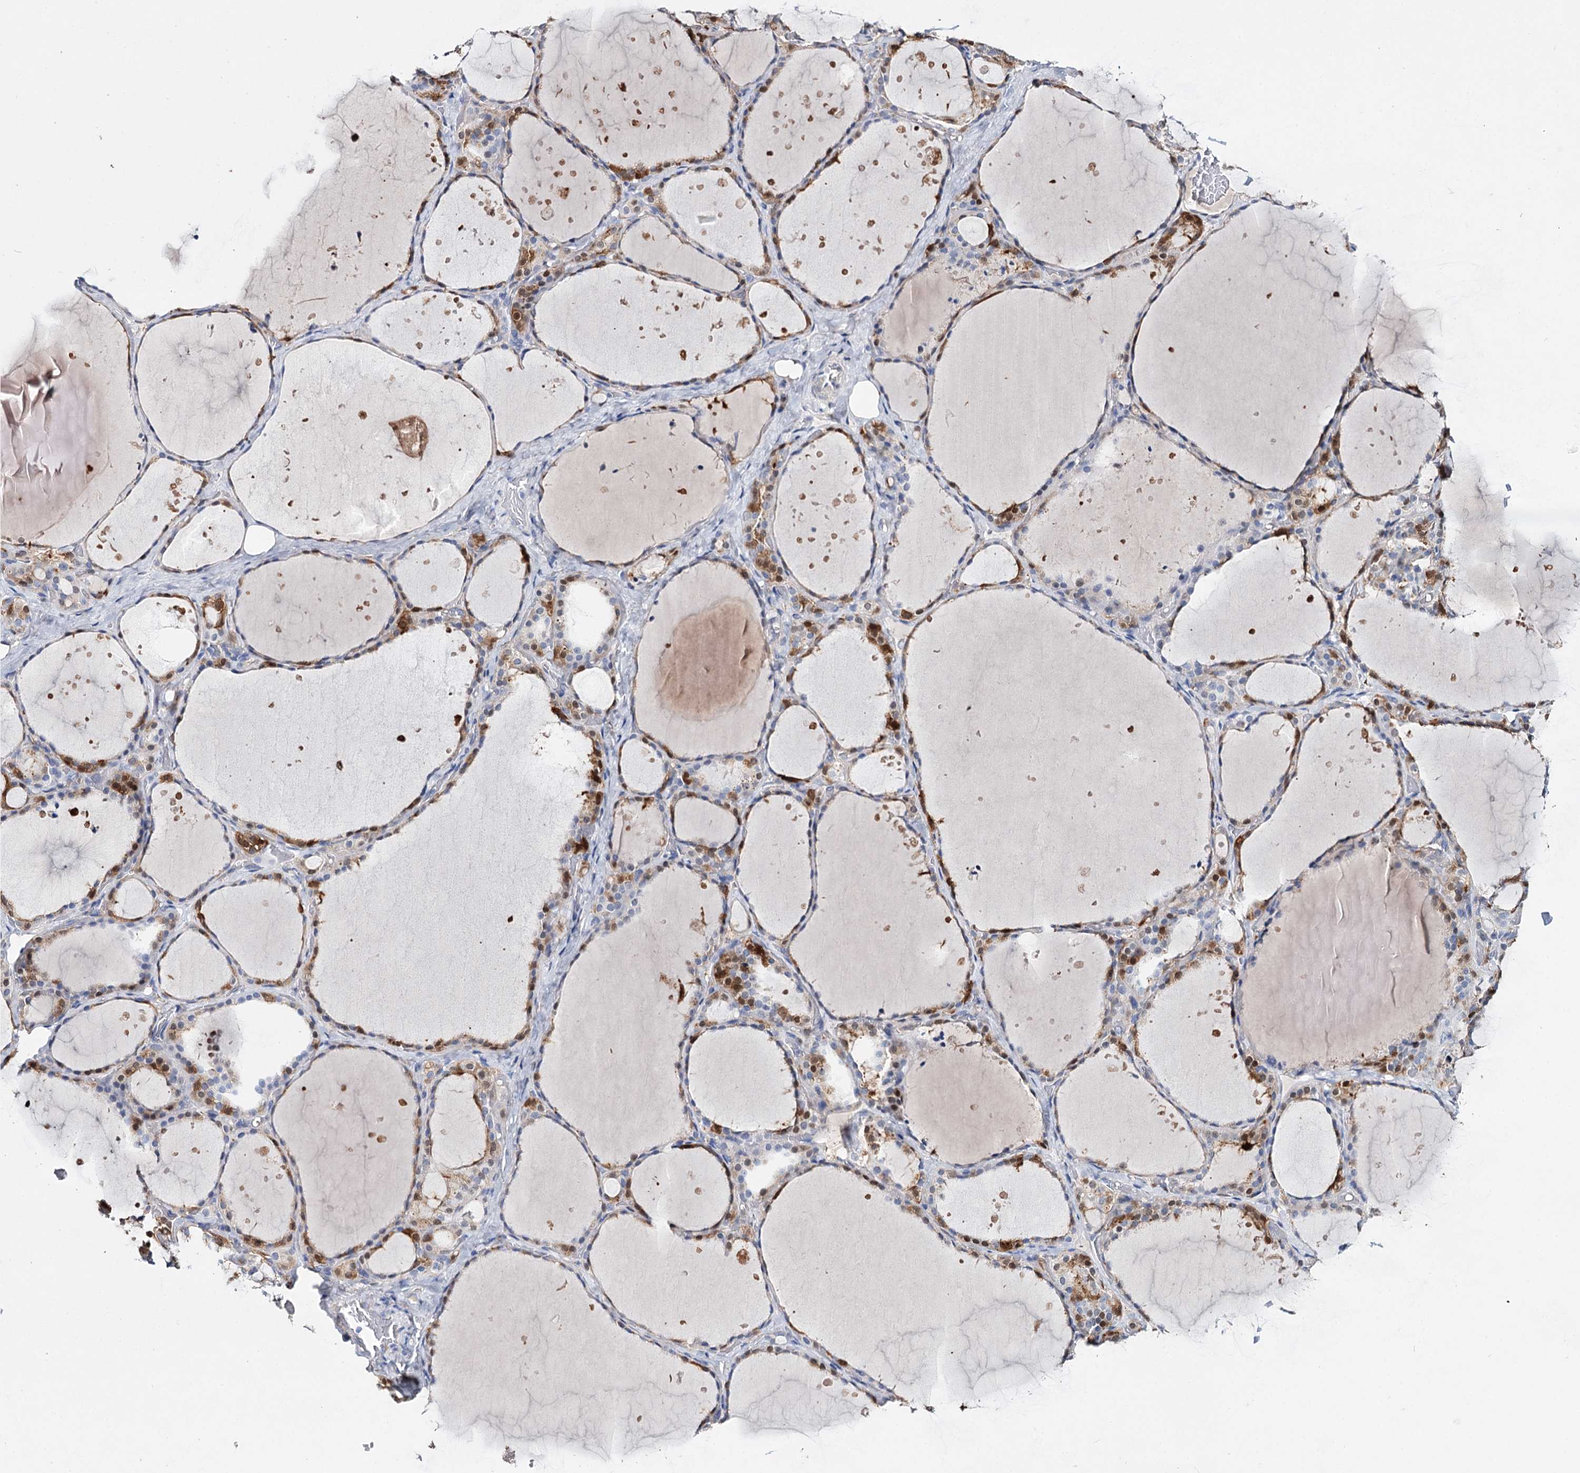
{"staining": {"intensity": "moderate", "quantity": "25%-75%", "location": "cytoplasmic/membranous,nuclear"}, "tissue": "thyroid gland", "cell_type": "Glandular cells", "image_type": "normal", "snomed": [{"axis": "morphology", "description": "Normal tissue, NOS"}, {"axis": "topography", "description": "Thyroid gland"}], "caption": "Normal thyroid gland shows moderate cytoplasmic/membranous,nuclear staining in approximately 25%-75% of glandular cells, visualized by immunohistochemistry. The protein is stained brown, and the nuclei are stained in blue (DAB (3,3'-diaminobenzidine) IHC with brightfield microscopy, high magnification).", "gene": "CFAP46", "patient": {"sex": "female", "age": 44}}